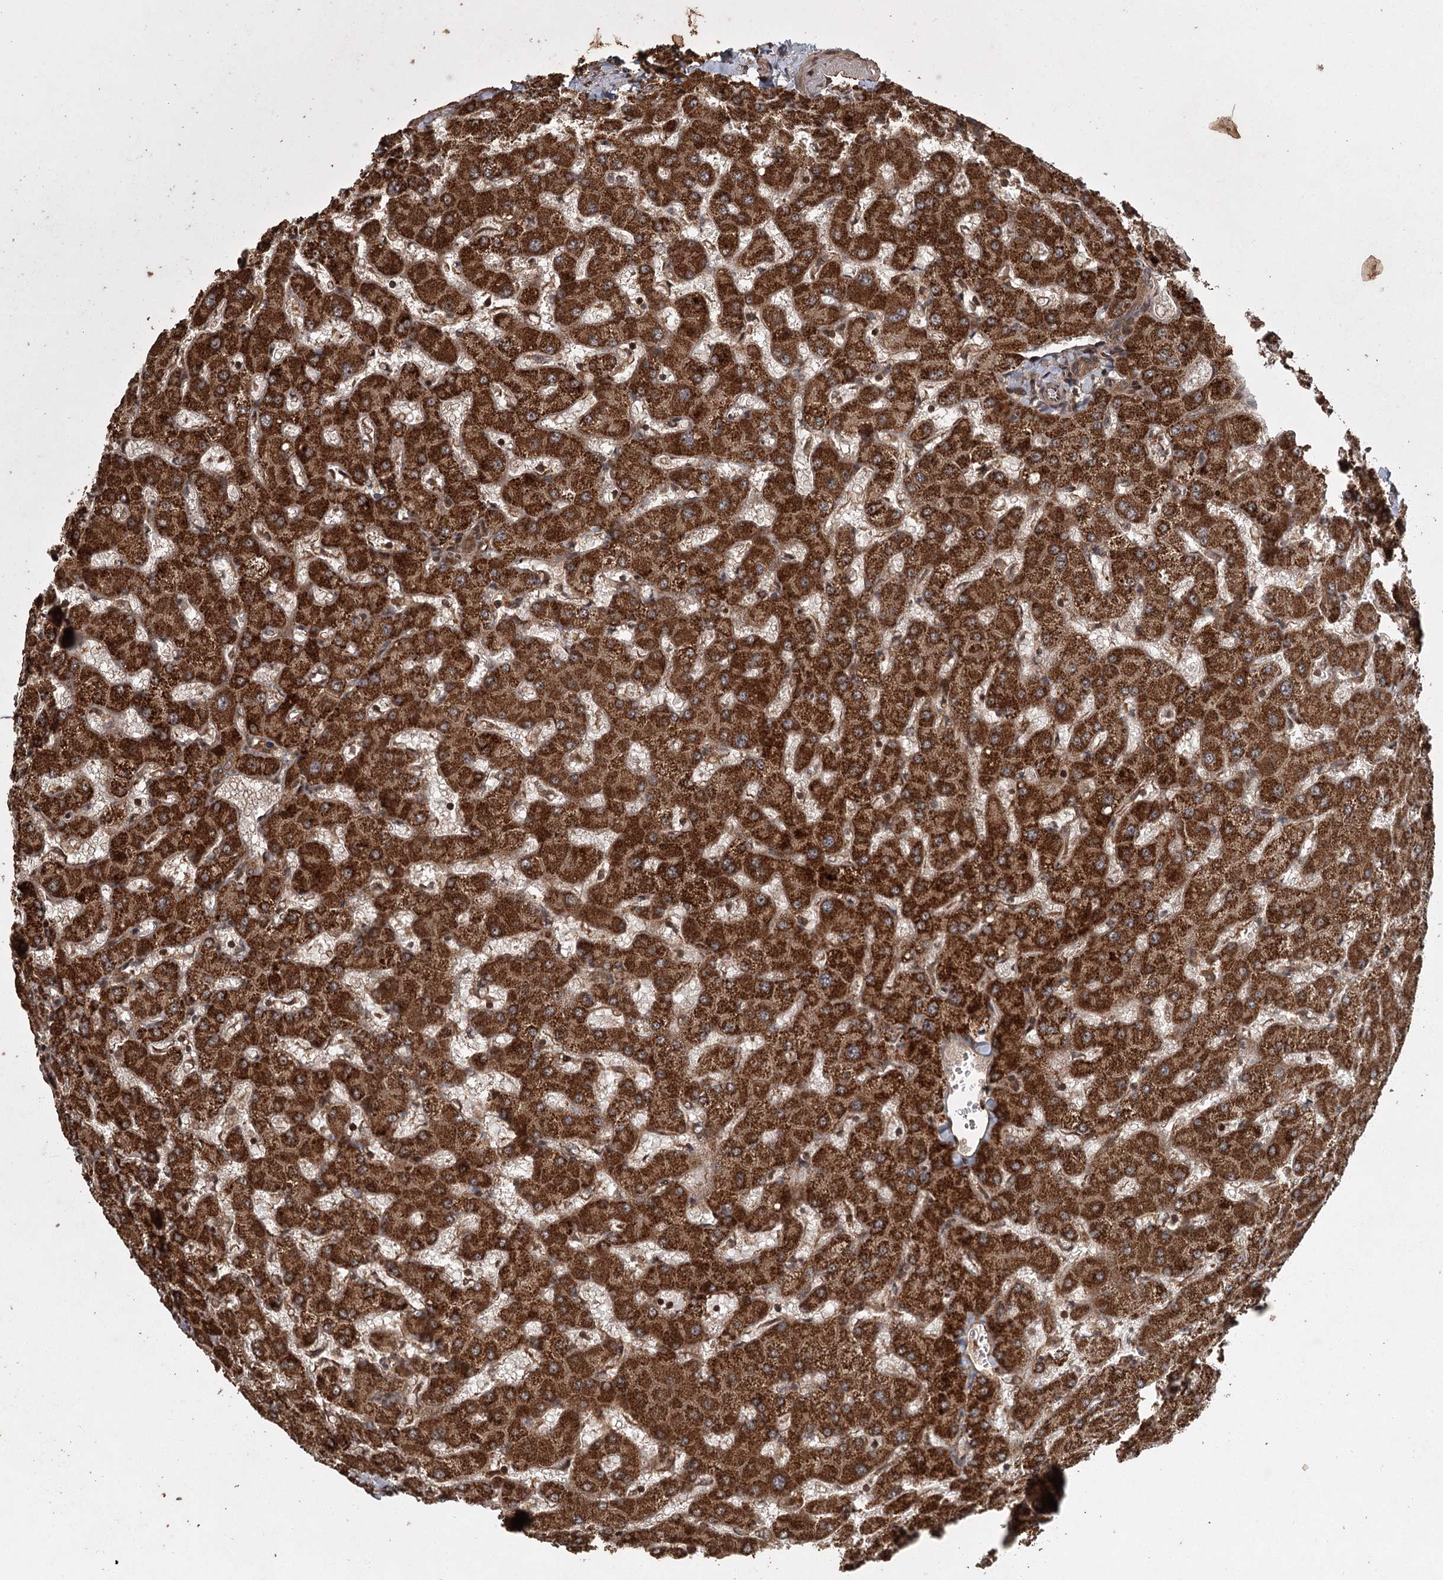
{"staining": {"intensity": "moderate", "quantity": ">75%", "location": "cytoplasmic/membranous"}, "tissue": "liver", "cell_type": "Cholangiocytes", "image_type": "normal", "snomed": [{"axis": "morphology", "description": "Normal tissue, NOS"}, {"axis": "topography", "description": "Liver"}], "caption": "Protein positivity by IHC reveals moderate cytoplasmic/membranous positivity in about >75% of cholangiocytes in unremarkable liver.", "gene": "RPAP3", "patient": {"sex": "female", "age": 63}}